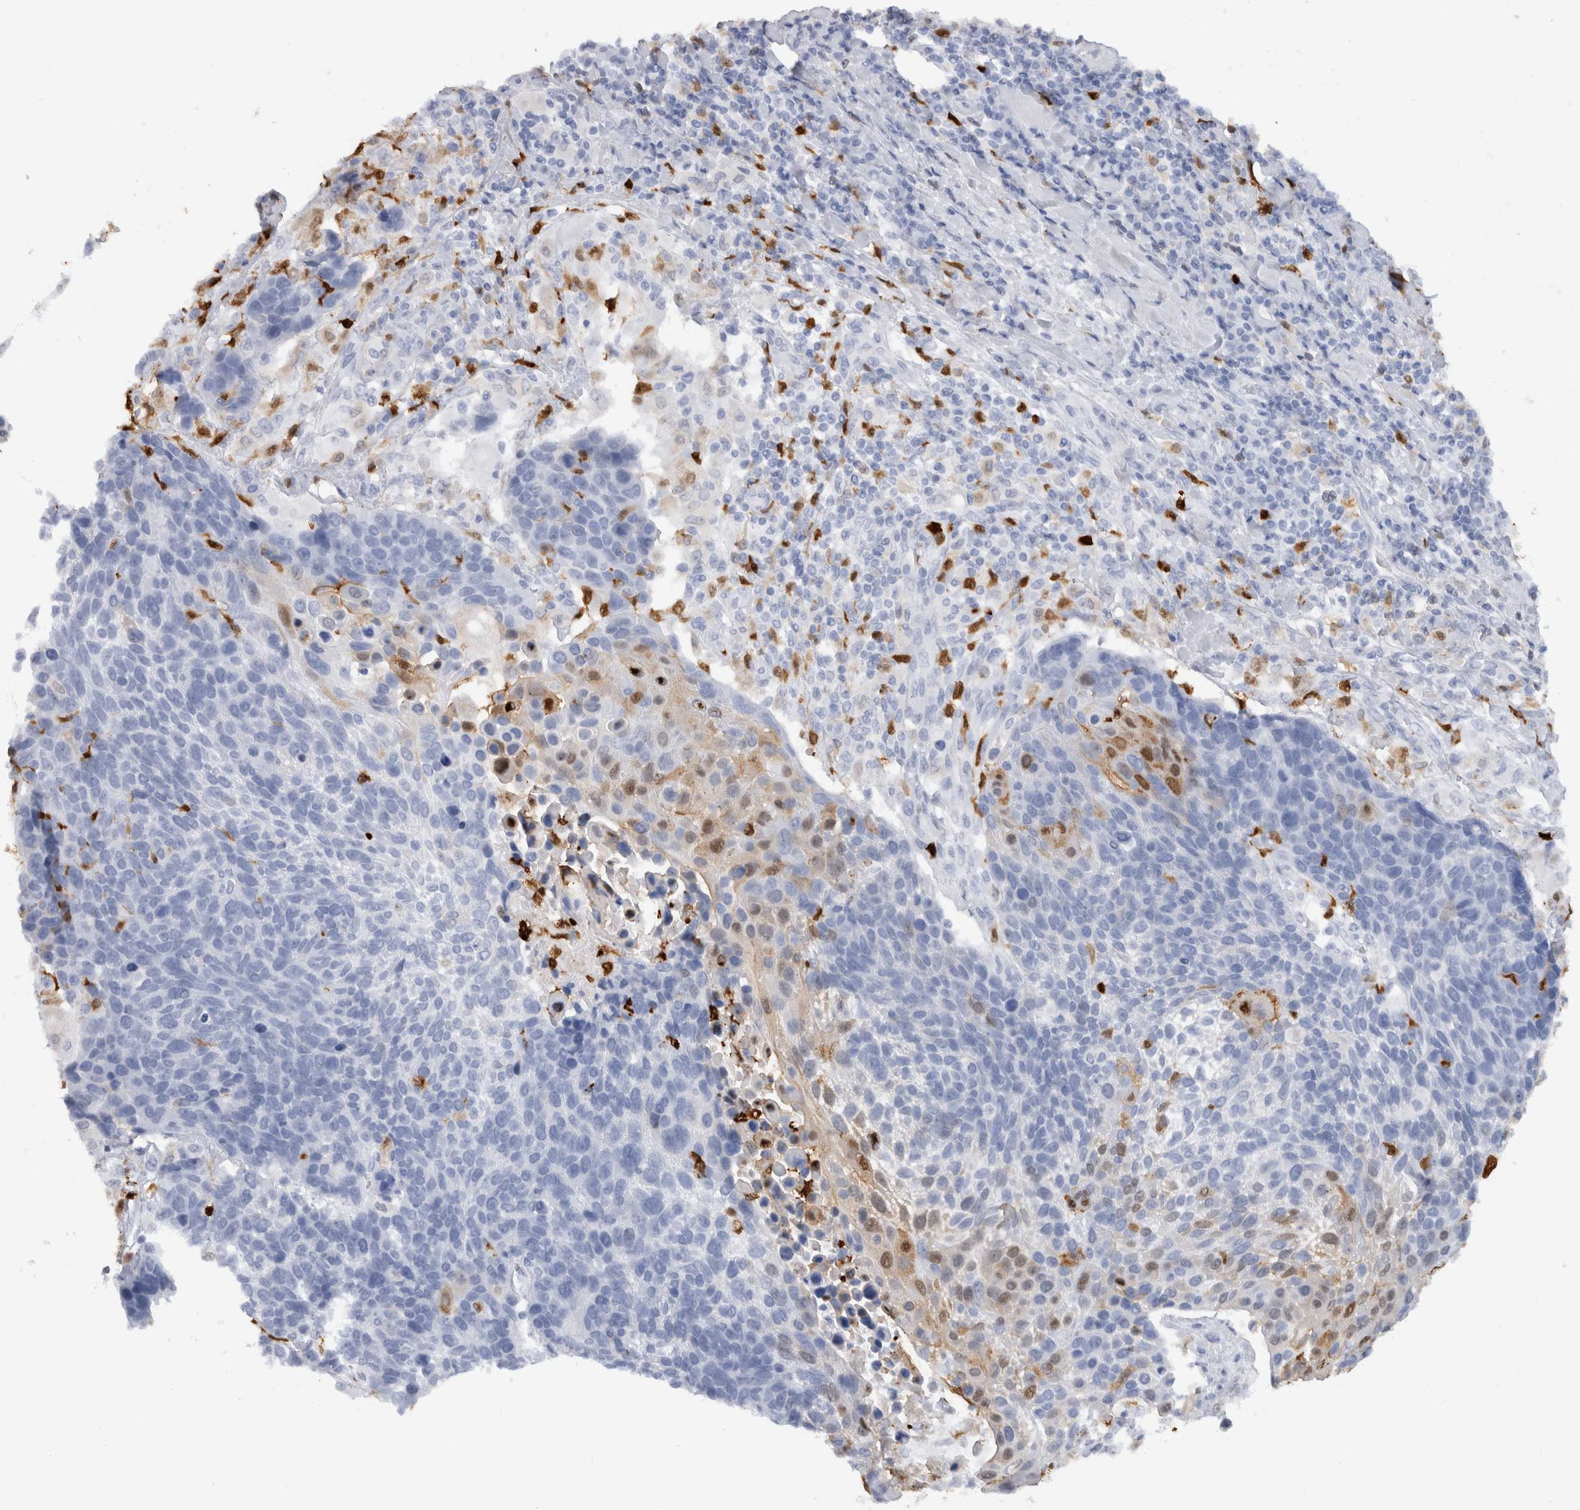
{"staining": {"intensity": "moderate", "quantity": "<25%", "location": "nuclear"}, "tissue": "lung cancer", "cell_type": "Tumor cells", "image_type": "cancer", "snomed": [{"axis": "morphology", "description": "Squamous cell carcinoma, NOS"}, {"axis": "topography", "description": "Lung"}], "caption": "Immunohistochemistry of human lung squamous cell carcinoma demonstrates low levels of moderate nuclear expression in approximately <25% of tumor cells.", "gene": "S100A8", "patient": {"sex": "male", "age": 66}}